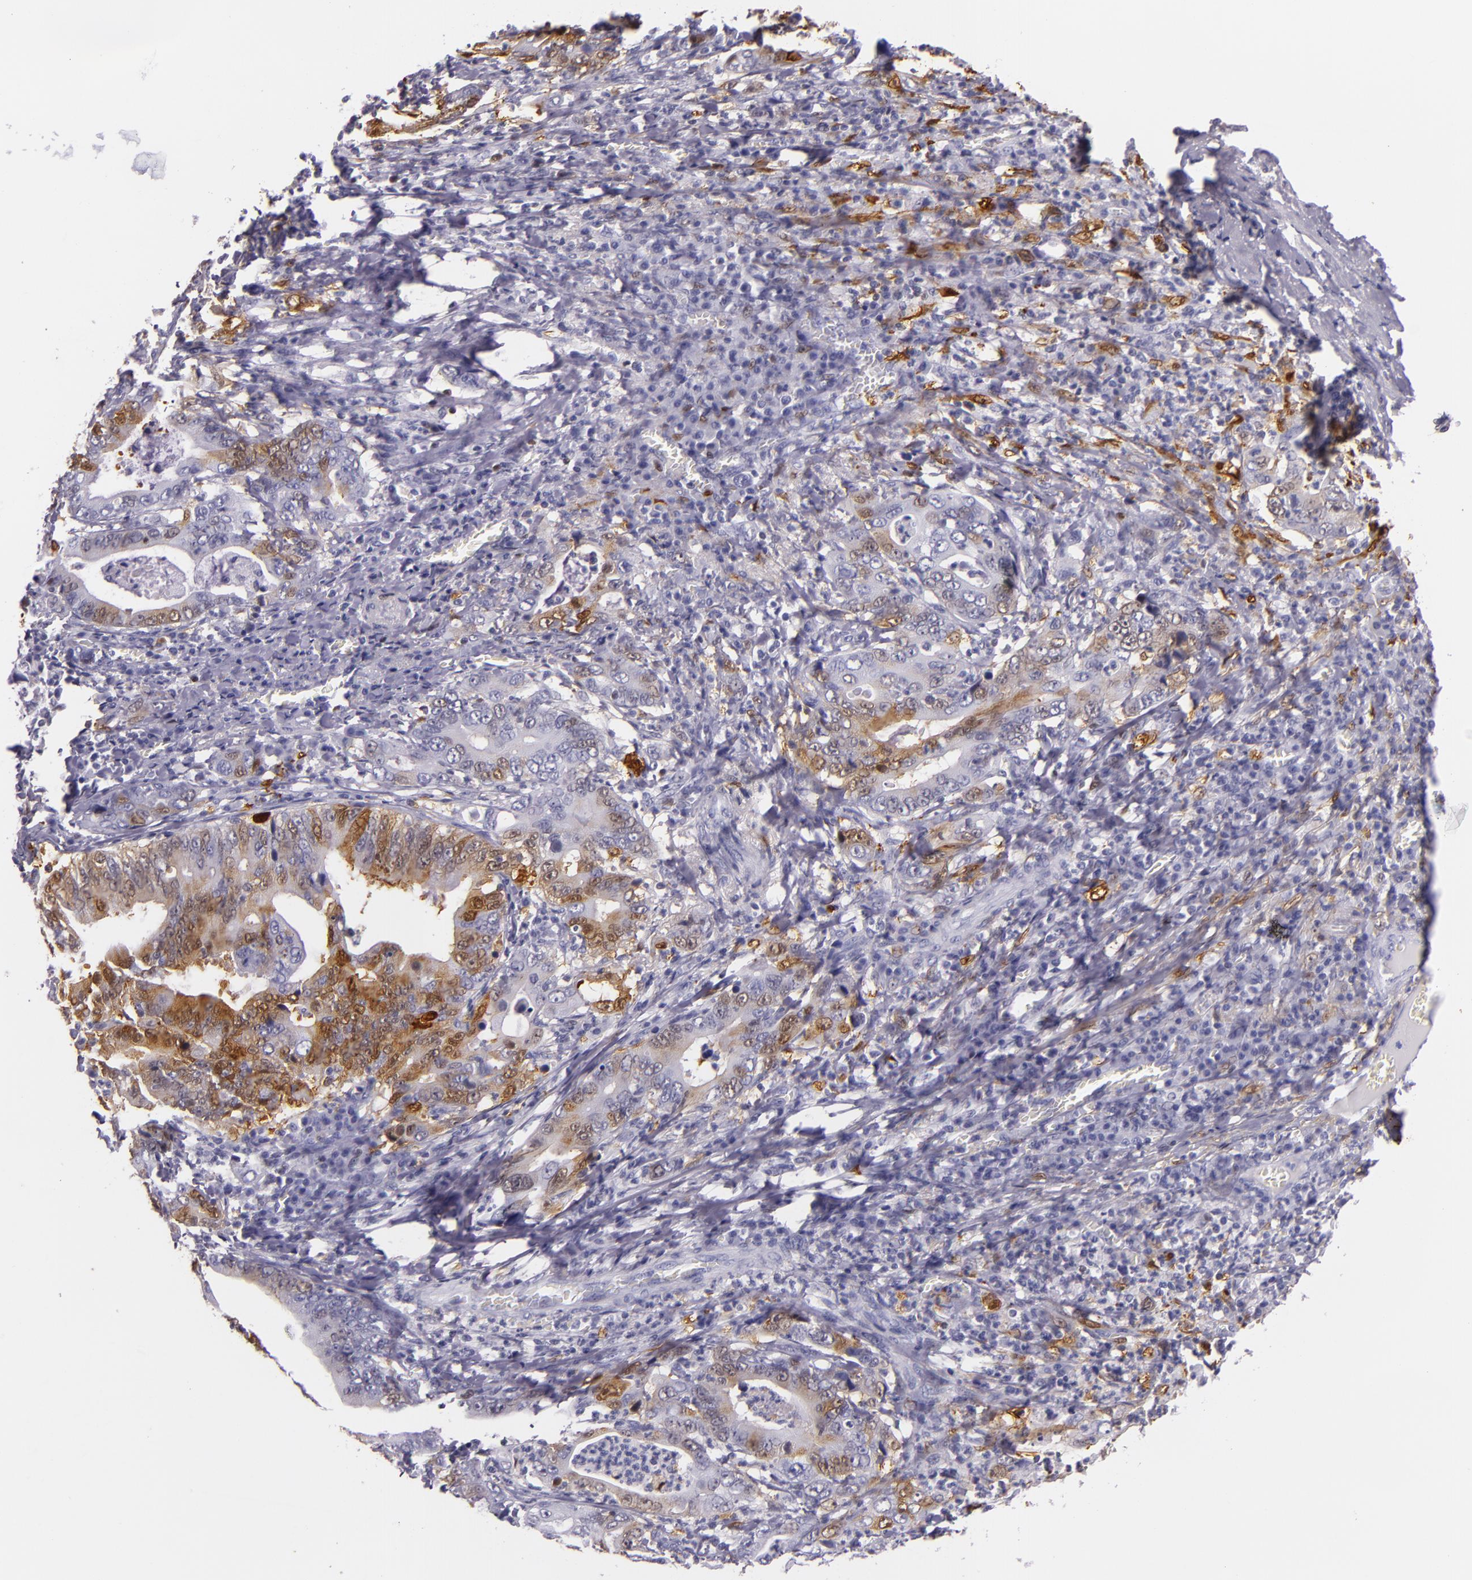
{"staining": {"intensity": "moderate", "quantity": "25%-75%", "location": "nuclear"}, "tissue": "stomach cancer", "cell_type": "Tumor cells", "image_type": "cancer", "snomed": [{"axis": "morphology", "description": "Adenocarcinoma, NOS"}, {"axis": "topography", "description": "Stomach, upper"}], "caption": "Stomach adenocarcinoma tissue displays moderate nuclear expression in approximately 25%-75% of tumor cells", "gene": "MT1A", "patient": {"sex": "male", "age": 63}}